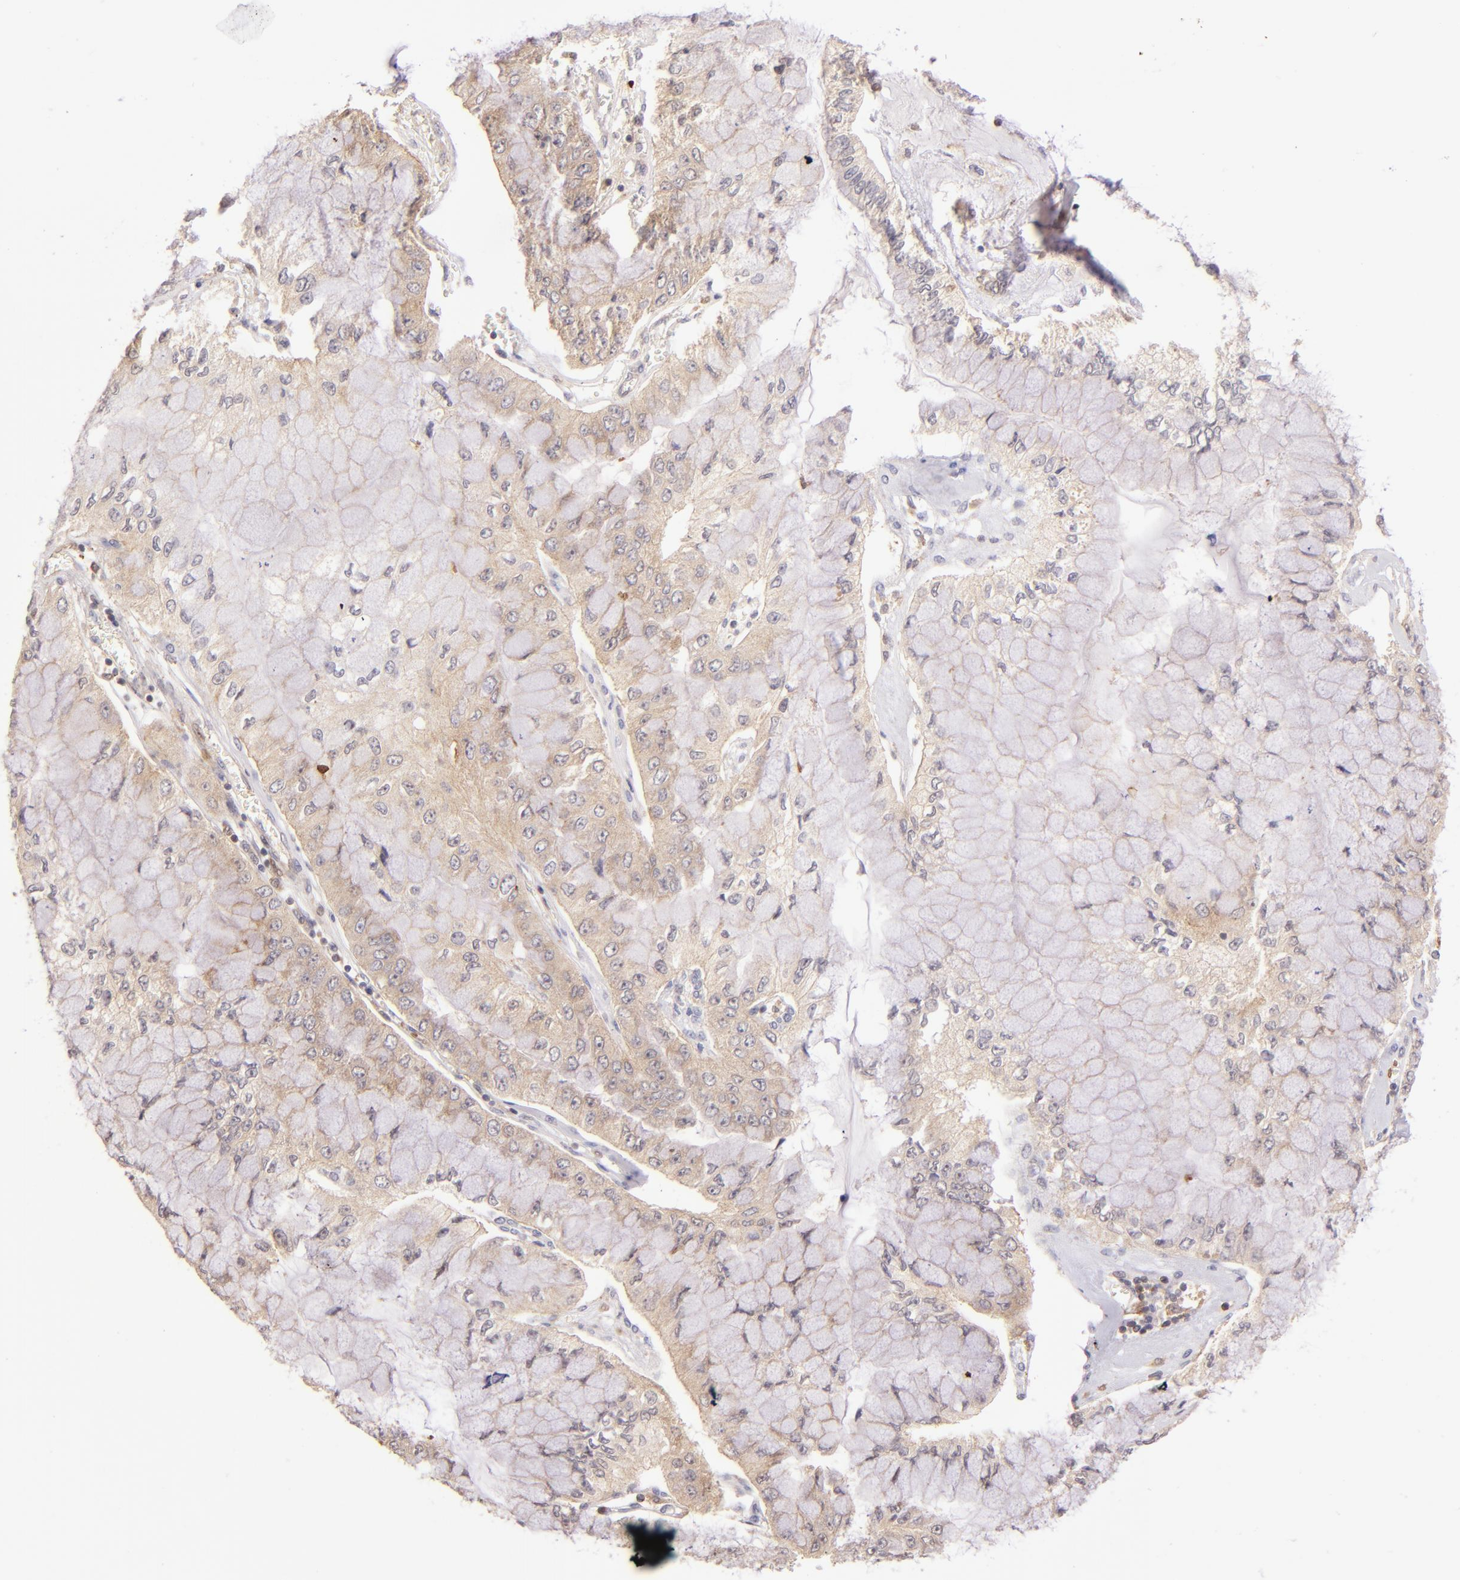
{"staining": {"intensity": "weak", "quantity": ">75%", "location": "cytoplasmic/membranous"}, "tissue": "liver cancer", "cell_type": "Tumor cells", "image_type": "cancer", "snomed": [{"axis": "morphology", "description": "Cholangiocarcinoma"}, {"axis": "topography", "description": "Liver"}], "caption": "Liver cancer (cholangiocarcinoma) tissue shows weak cytoplasmic/membranous positivity in about >75% of tumor cells", "gene": "BTK", "patient": {"sex": "female", "age": 79}}